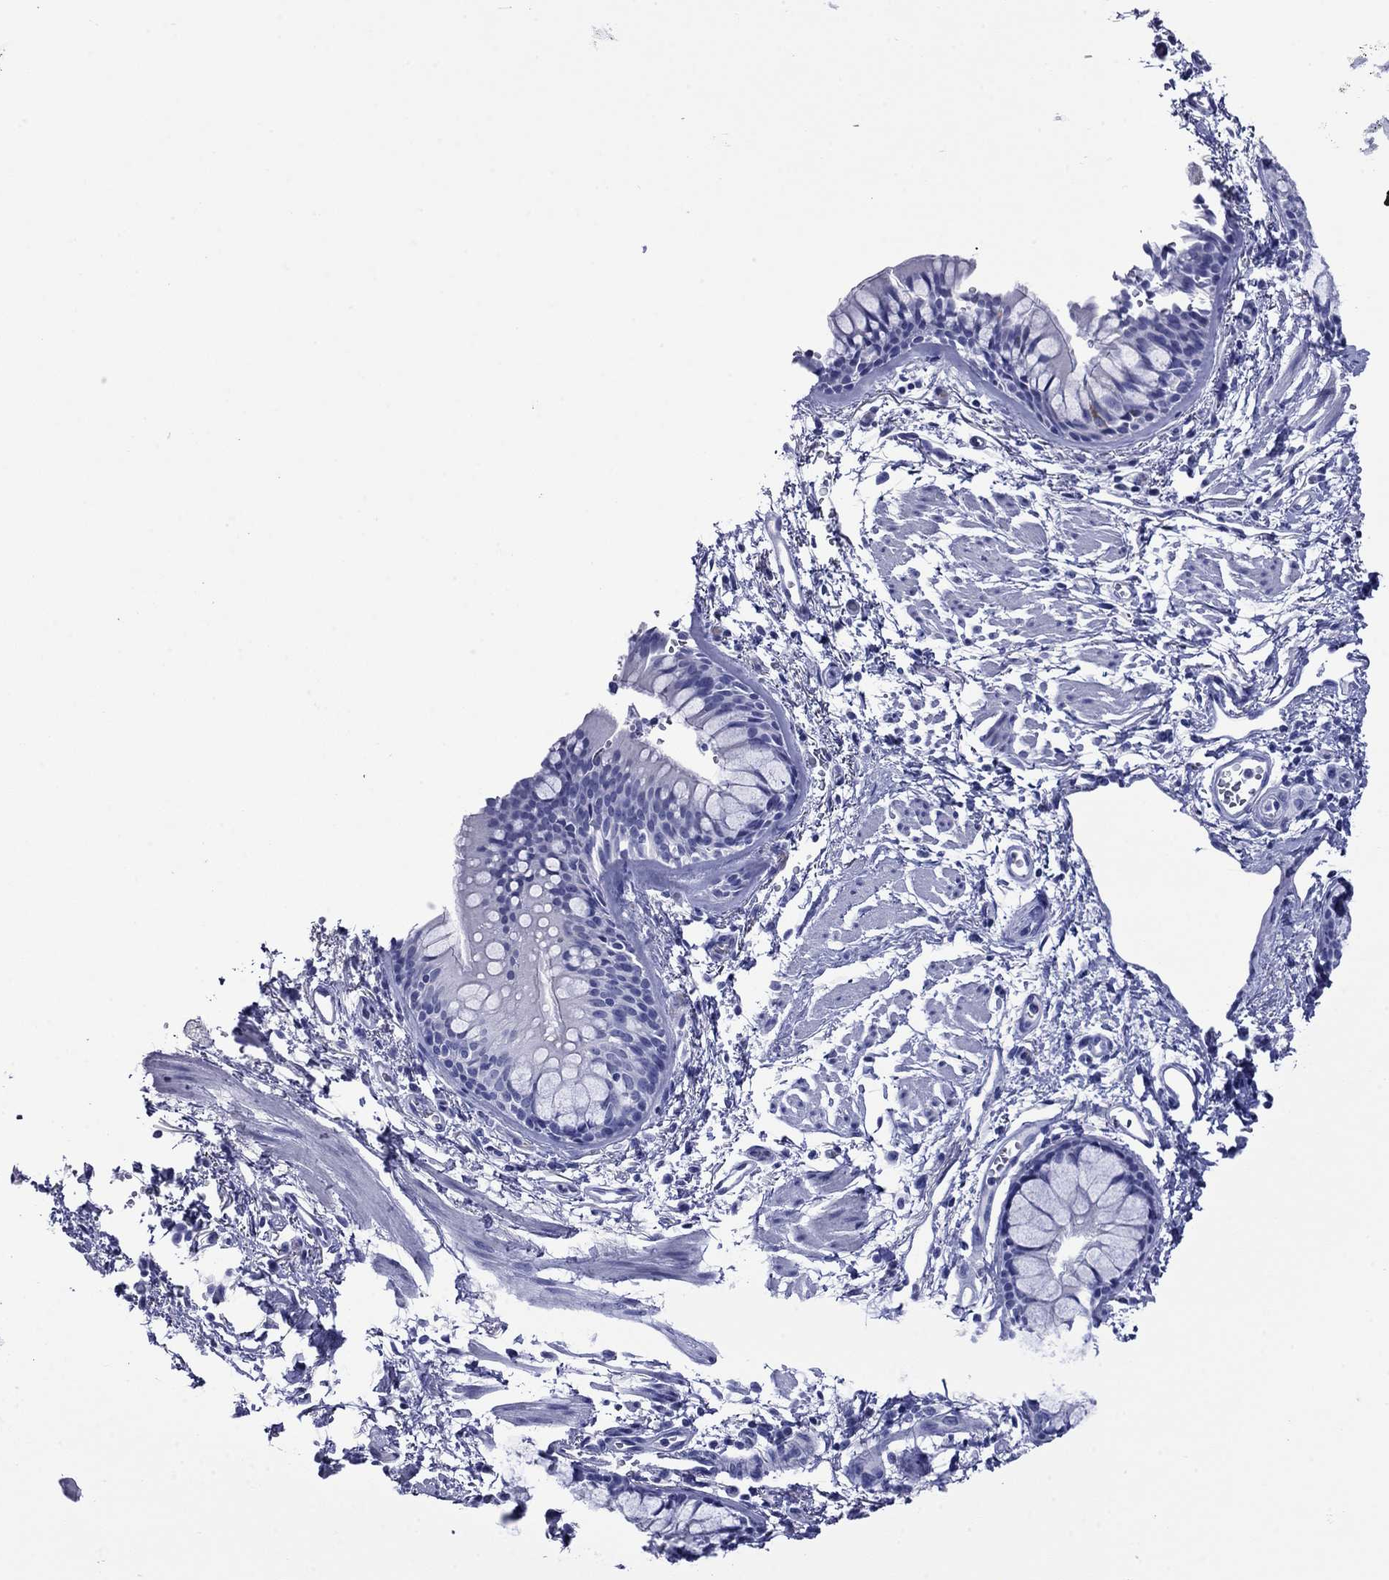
{"staining": {"intensity": "negative", "quantity": "none", "location": "none"}, "tissue": "bronchus", "cell_type": "Respiratory epithelial cells", "image_type": "normal", "snomed": [{"axis": "morphology", "description": "Normal tissue, NOS"}, {"axis": "topography", "description": "Bronchus"}, {"axis": "topography", "description": "Lung"}], "caption": "Immunohistochemistry (IHC) of normal human bronchus reveals no staining in respiratory epithelial cells. The staining is performed using DAB (3,3'-diaminobenzidine) brown chromogen with nuclei counter-stained in using hematoxylin.", "gene": "ROM1", "patient": {"sex": "female", "age": 57}}